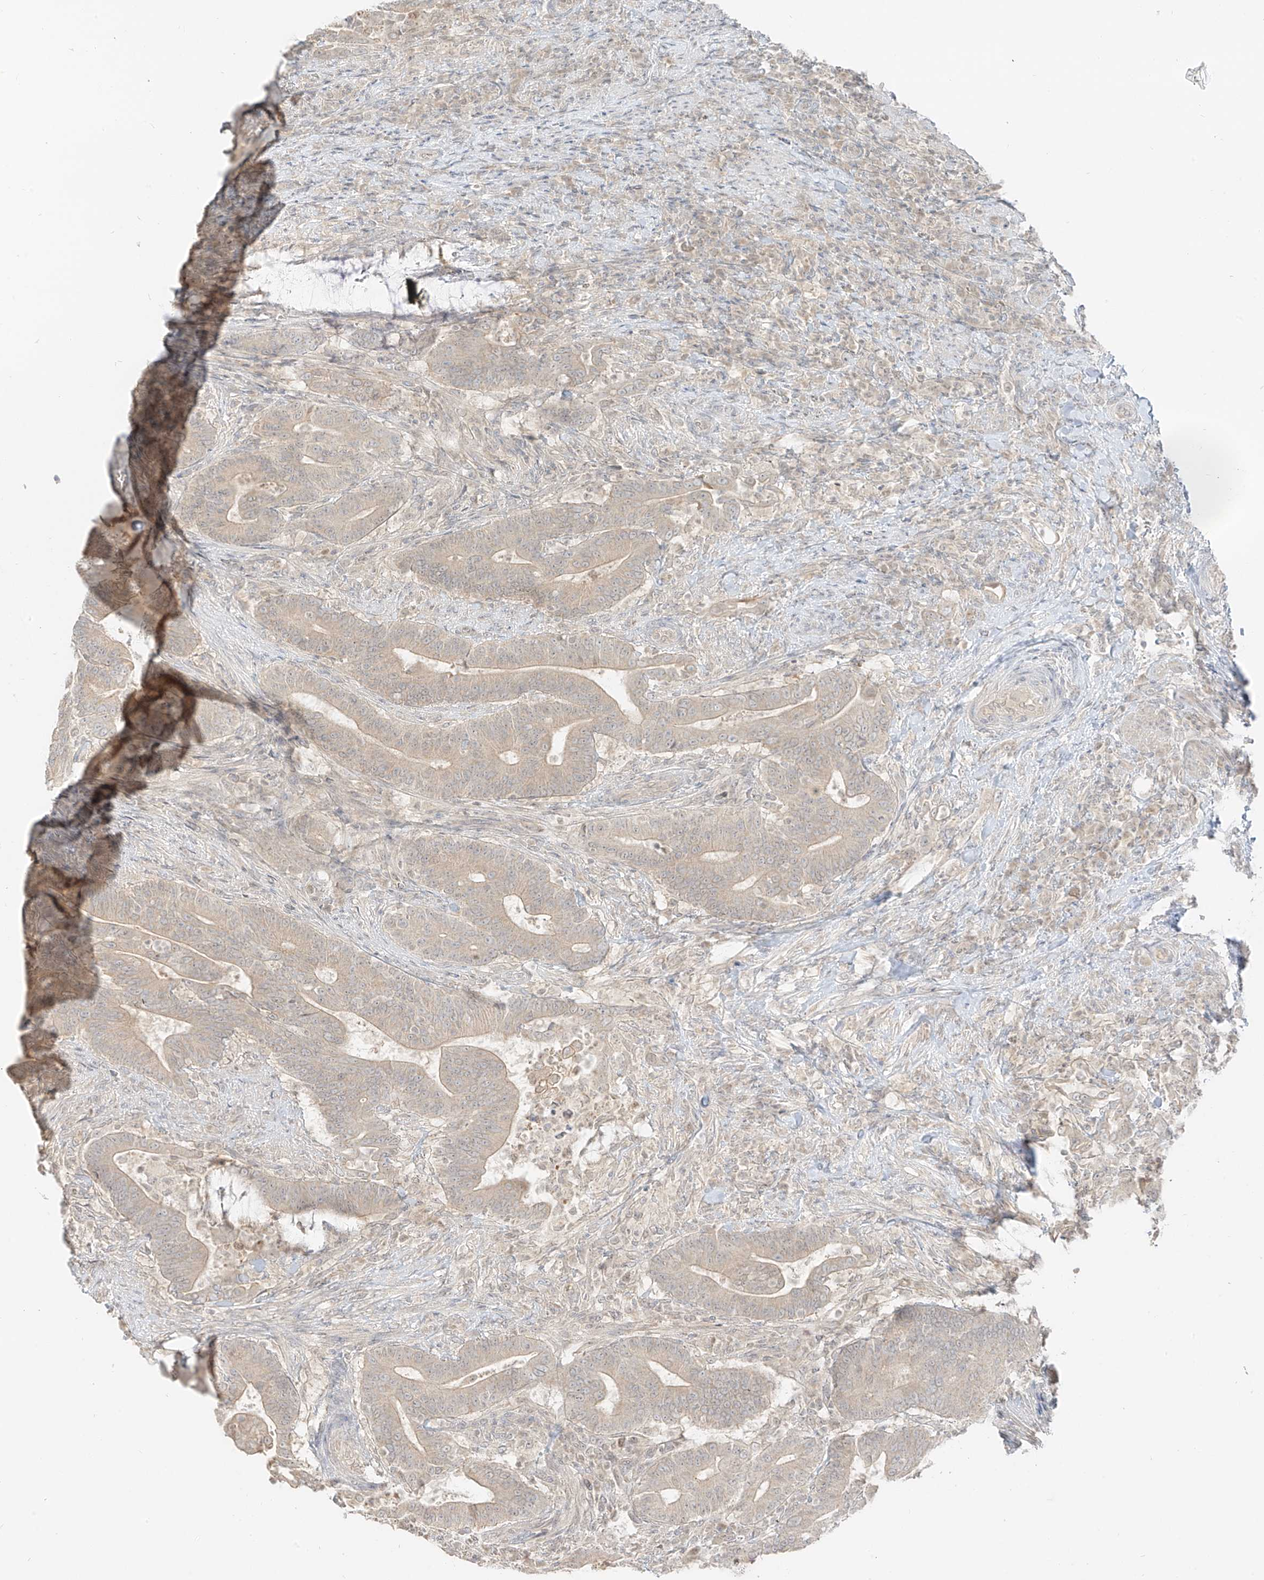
{"staining": {"intensity": "weak", "quantity": "25%-75%", "location": "cytoplasmic/membranous"}, "tissue": "colorectal cancer", "cell_type": "Tumor cells", "image_type": "cancer", "snomed": [{"axis": "morphology", "description": "Adenocarcinoma, NOS"}, {"axis": "topography", "description": "Colon"}], "caption": "Adenocarcinoma (colorectal) stained with a protein marker exhibits weak staining in tumor cells.", "gene": "LIPT1", "patient": {"sex": "female", "age": 66}}